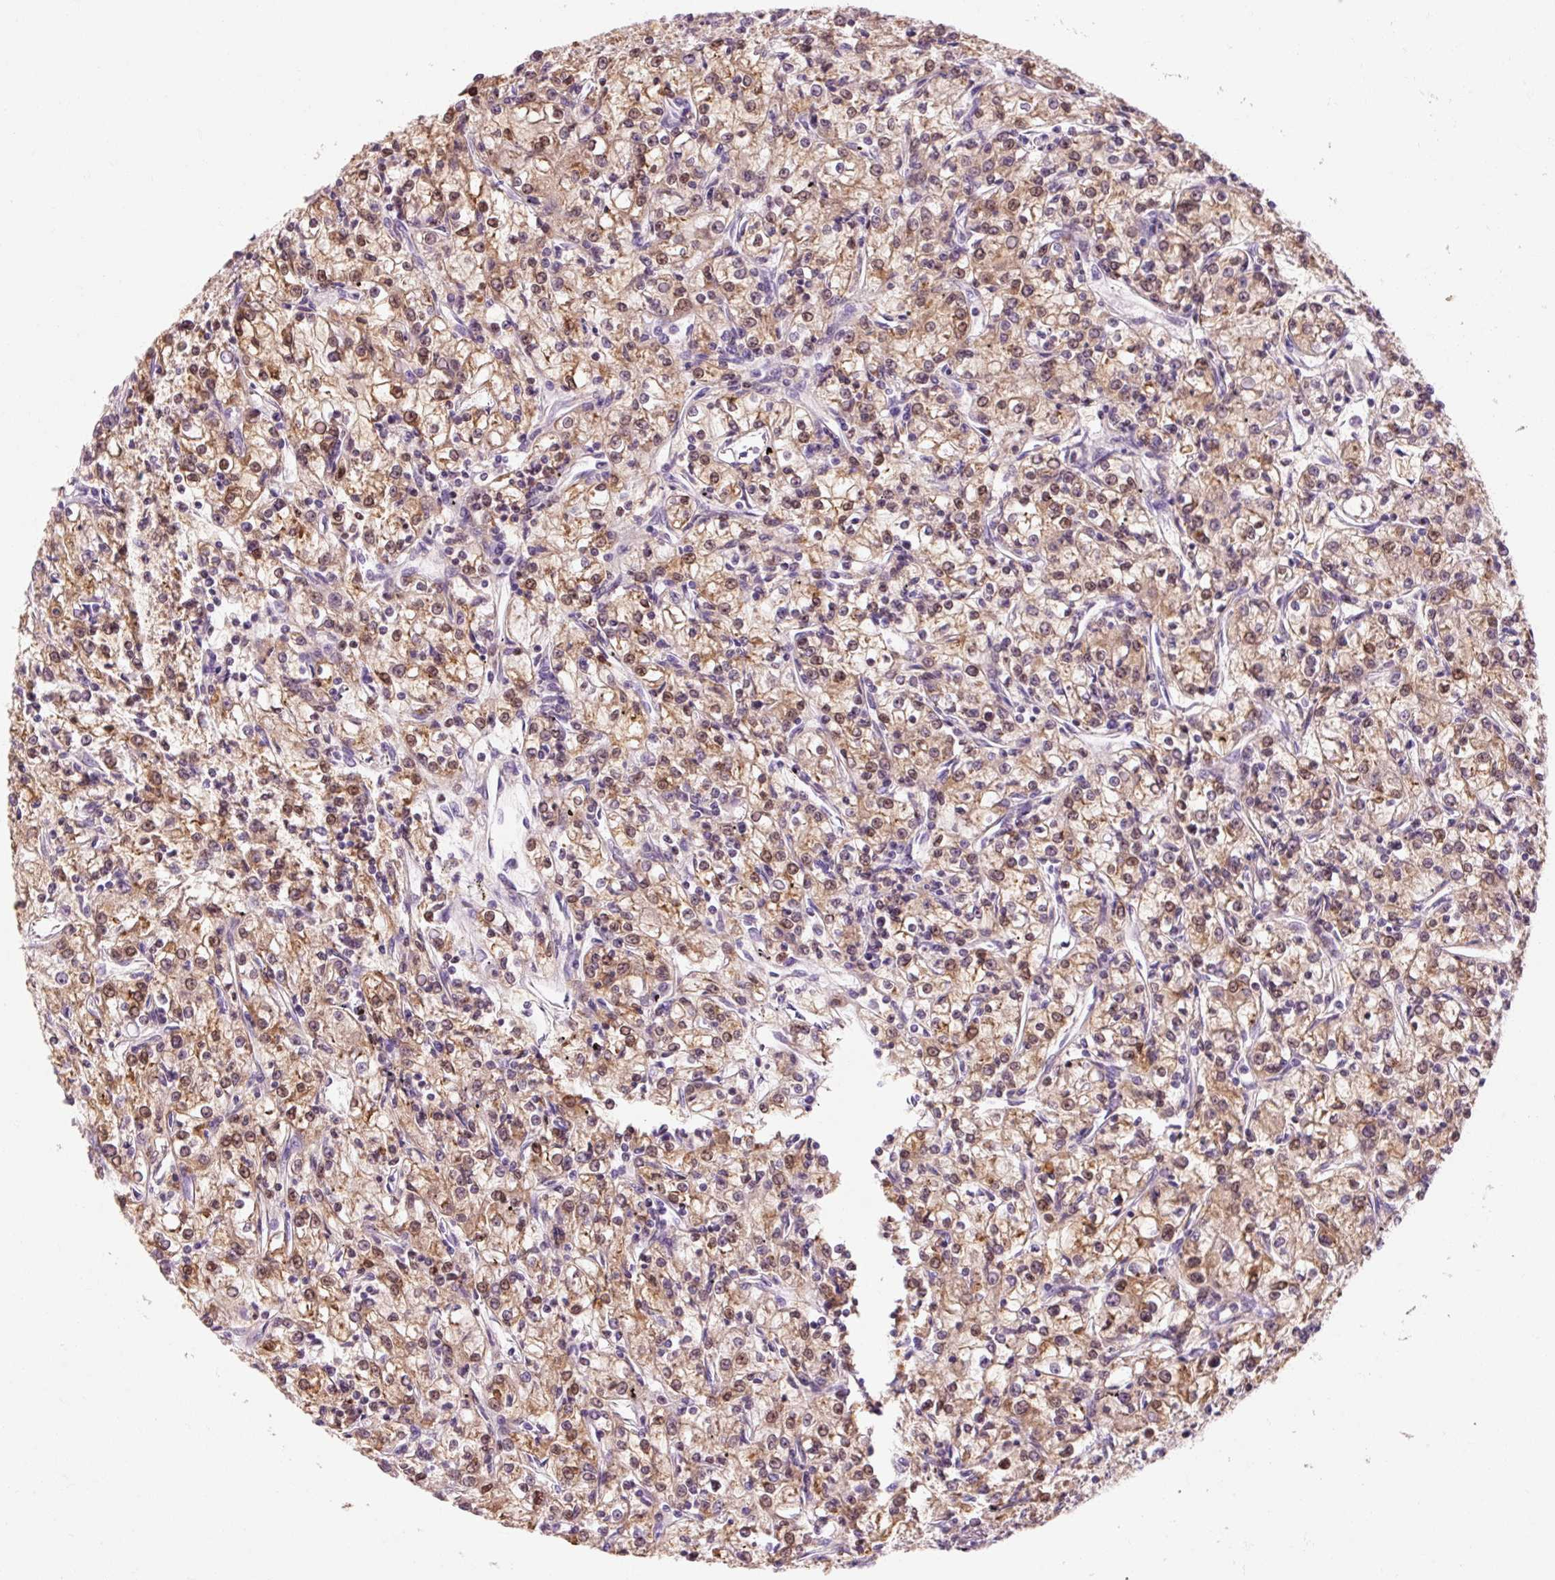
{"staining": {"intensity": "moderate", "quantity": ">75%", "location": "cytoplasmic/membranous,nuclear"}, "tissue": "renal cancer", "cell_type": "Tumor cells", "image_type": "cancer", "snomed": [{"axis": "morphology", "description": "Adenocarcinoma, NOS"}, {"axis": "topography", "description": "Kidney"}], "caption": "Adenocarcinoma (renal) stained with a protein marker reveals moderate staining in tumor cells.", "gene": "OR8K1", "patient": {"sex": "female", "age": 59}}